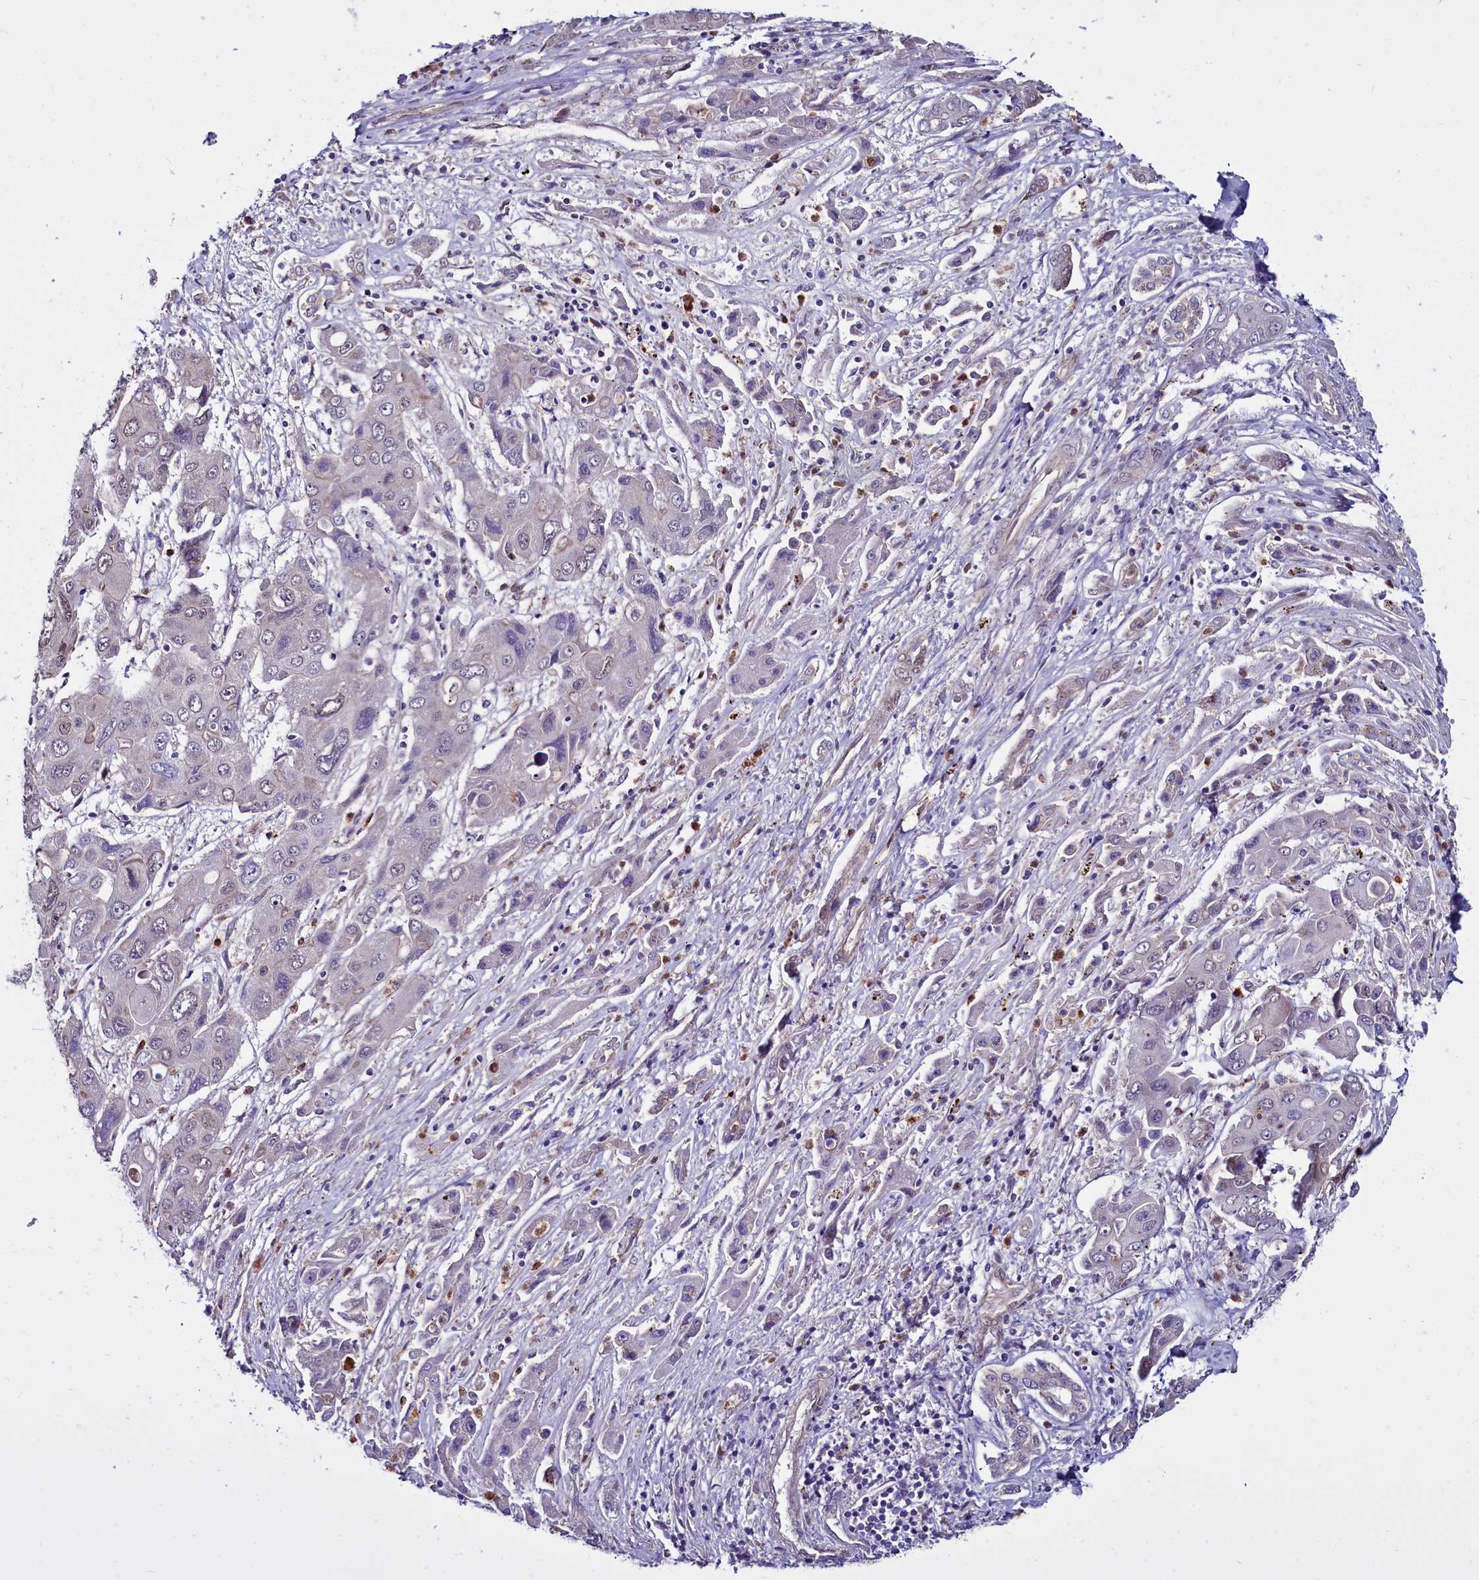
{"staining": {"intensity": "weak", "quantity": "<25%", "location": "cytoplasmic/membranous"}, "tissue": "liver cancer", "cell_type": "Tumor cells", "image_type": "cancer", "snomed": [{"axis": "morphology", "description": "Cholangiocarcinoma"}, {"axis": "topography", "description": "Liver"}], "caption": "Liver cancer (cholangiocarcinoma) was stained to show a protein in brown. There is no significant positivity in tumor cells.", "gene": "BCAR1", "patient": {"sex": "male", "age": 67}}